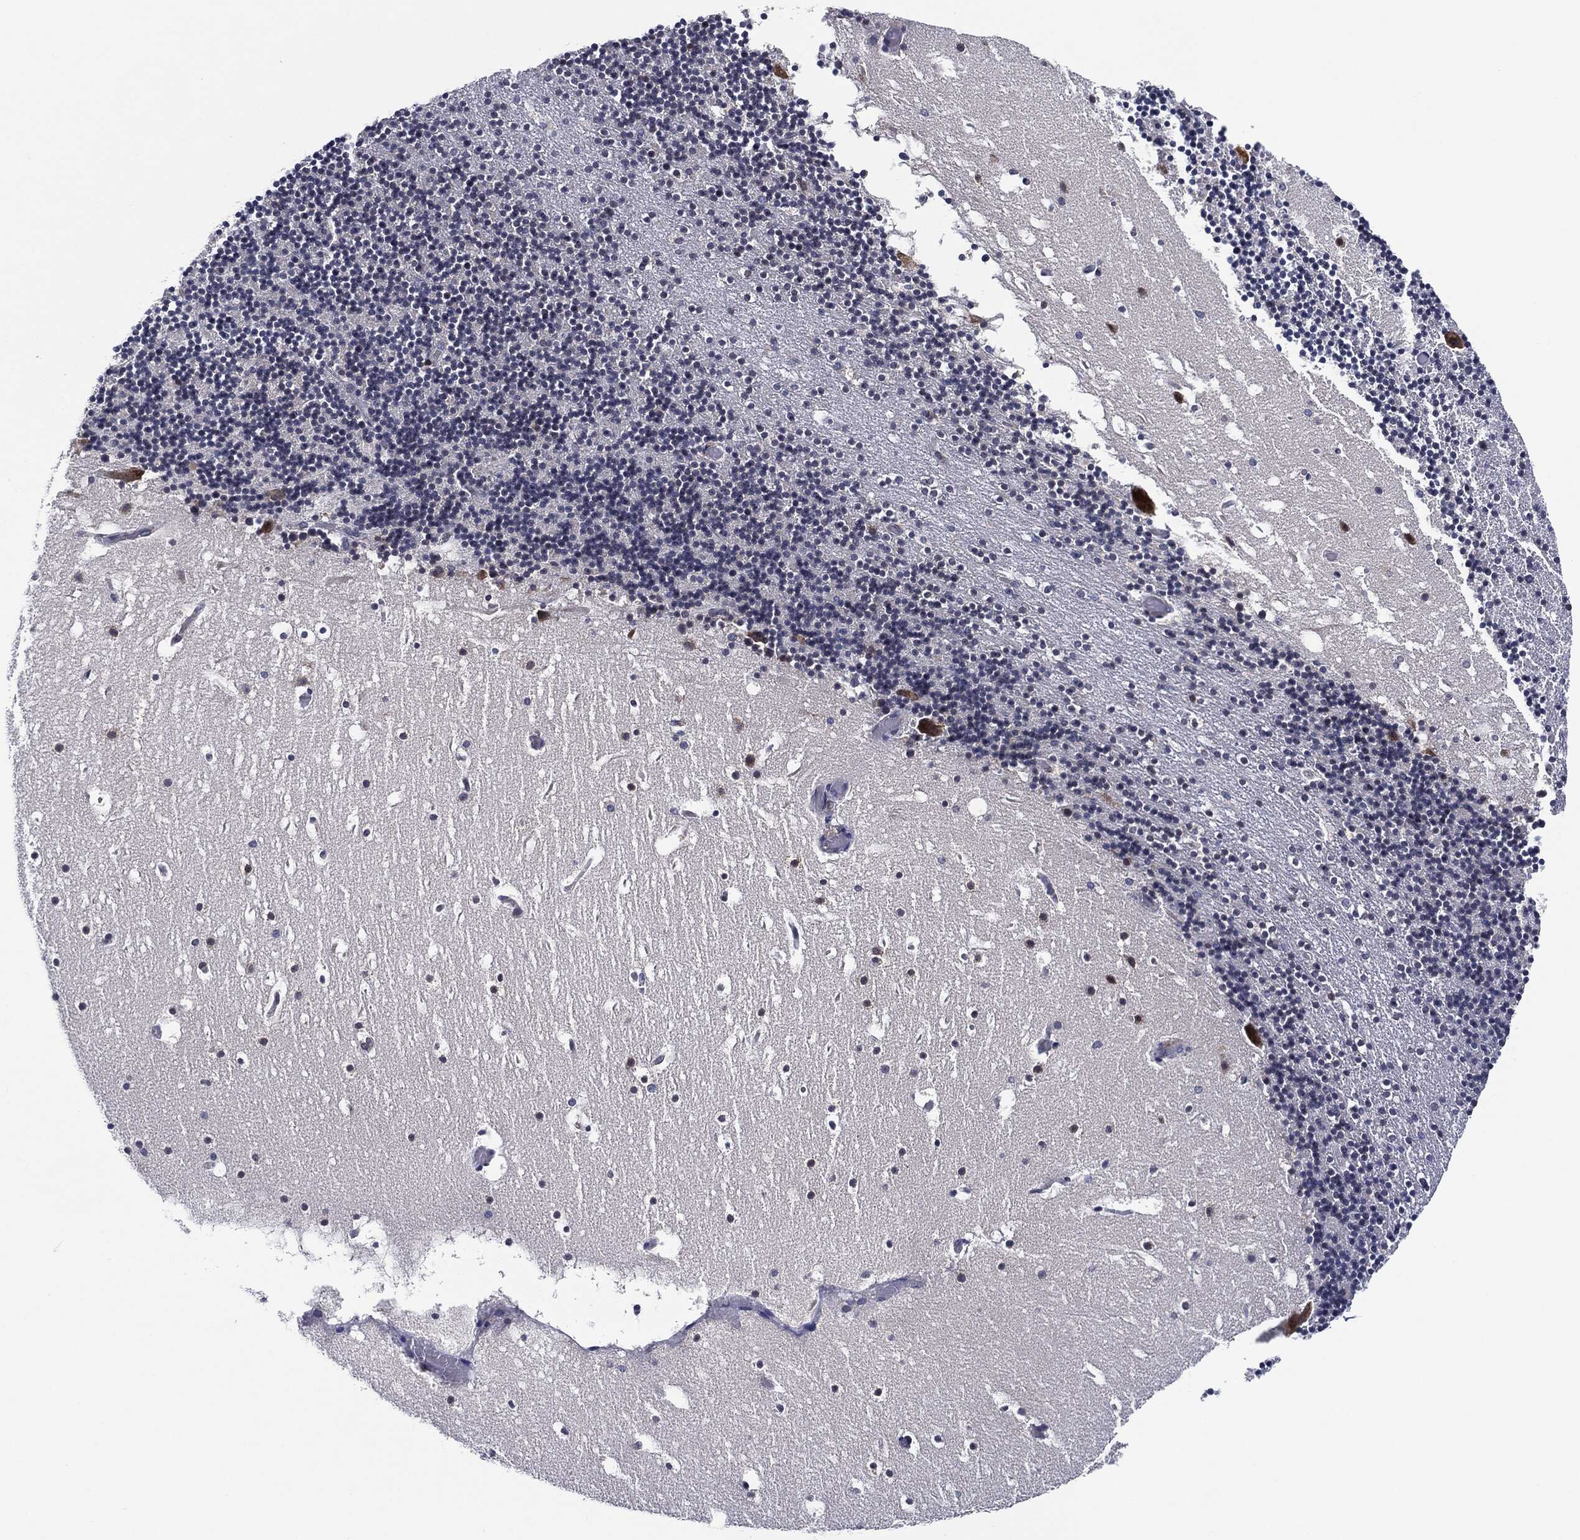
{"staining": {"intensity": "negative", "quantity": "none", "location": "none"}, "tissue": "cerebellum", "cell_type": "Cells in granular layer", "image_type": "normal", "snomed": [{"axis": "morphology", "description": "Normal tissue, NOS"}, {"axis": "topography", "description": "Cerebellum"}], "caption": "This photomicrograph is of benign cerebellum stained with IHC to label a protein in brown with the nuclei are counter-stained blue. There is no expression in cells in granular layer.", "gene": "EIF2S2", "patient": {"sex": "male", "age": 37}}